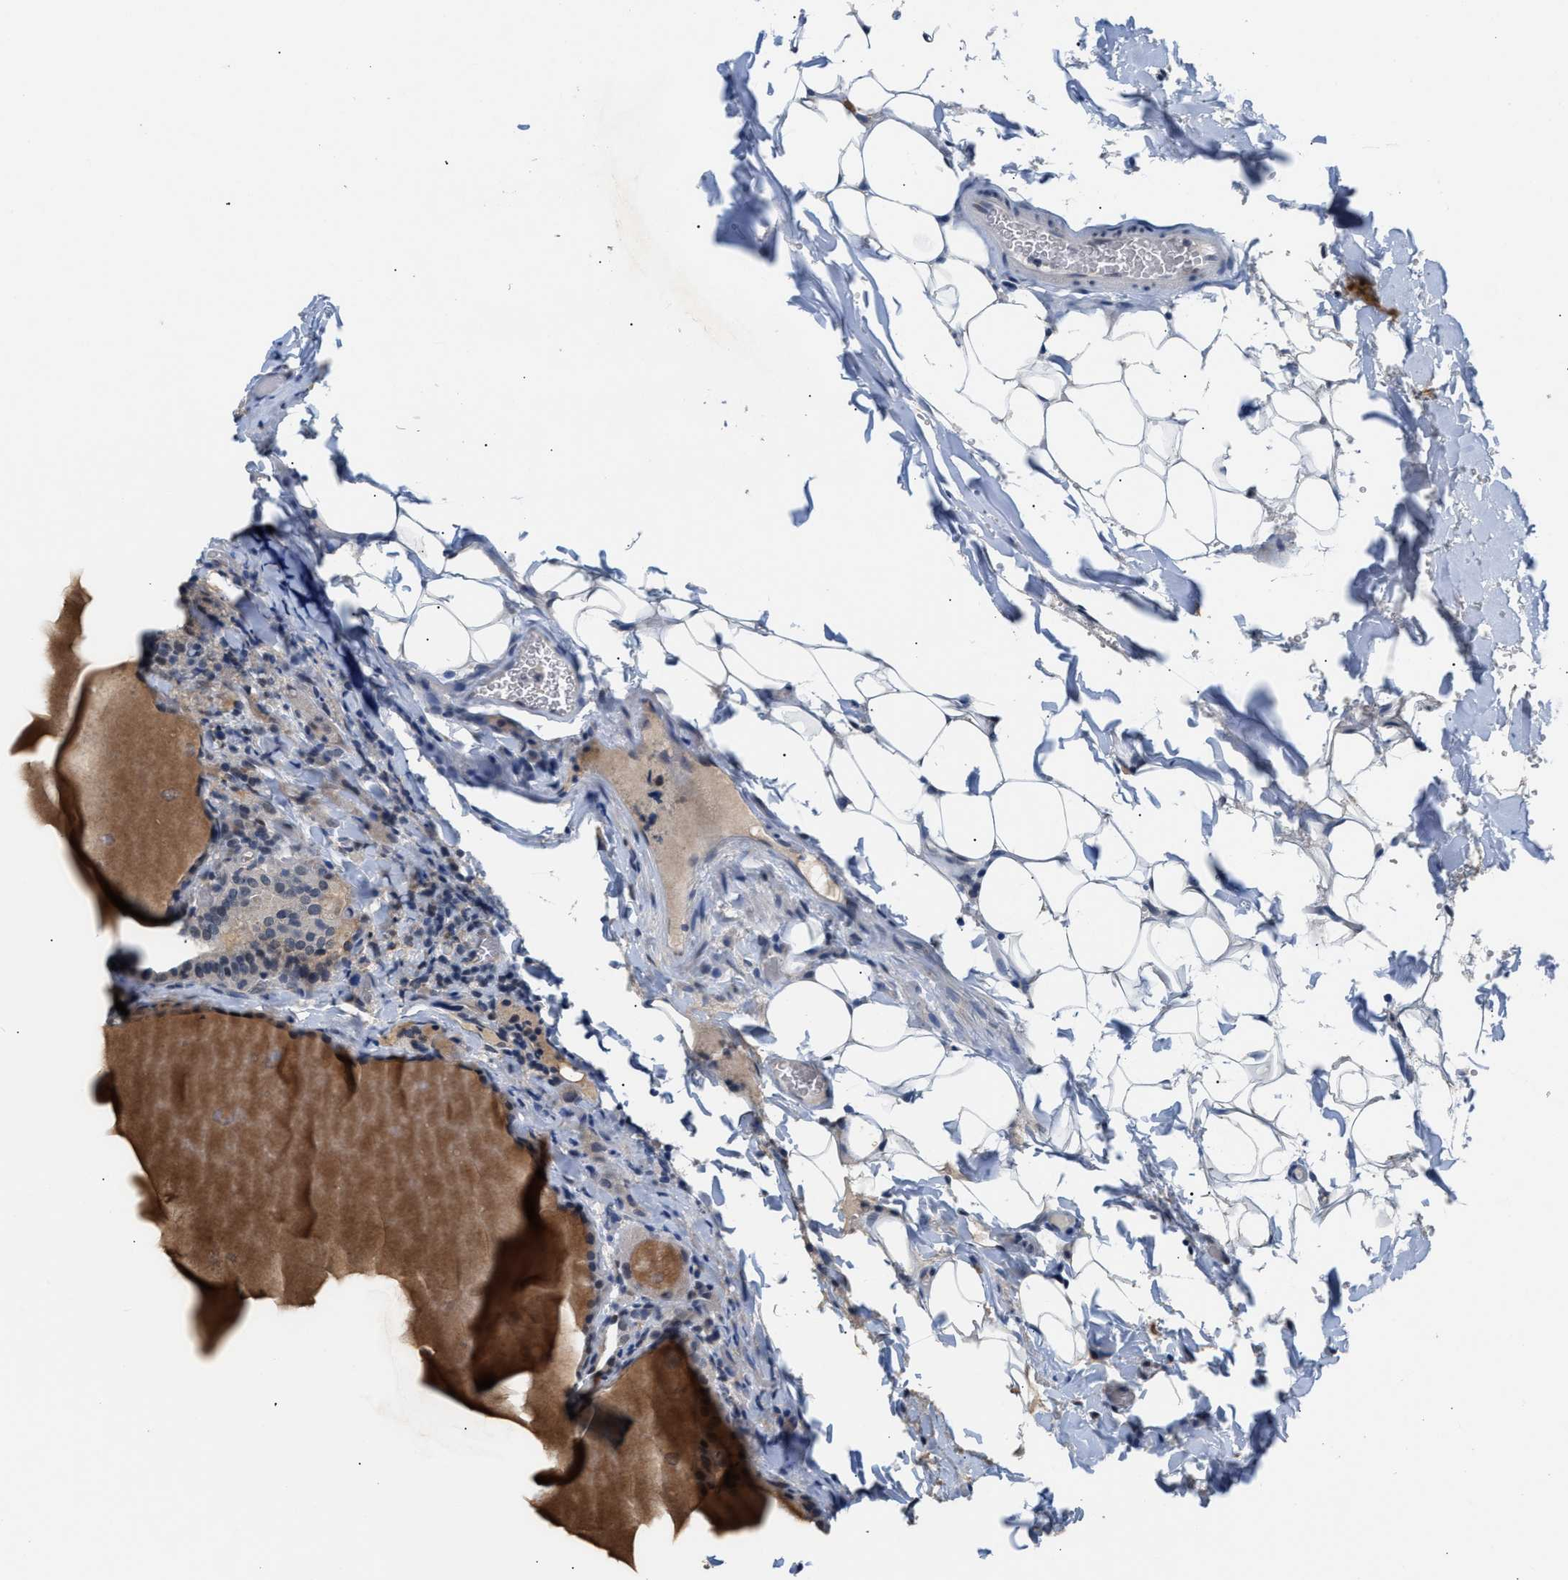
{"staining": {"intensity": "weak", "quantity": "25%-75%", "location": "nuclear"}, "tissue": "thyroid cancer", "cell_type": "Tumor cells", "image_type": "cancer", "snomed": [{"axis": "morphology", "description": "Papillary adenocarcinoma, NOS"}, {"axis": "topography", "description": "Thyroid gland"}], "caption": "Protein expression analysis of papillary adenocarcinoma (thyroid) demonstrates weak nuclear expression in approximately 25%-75% of tumor cells.", "gene": "TXNRD3", "patient": {"sex": "female", "age": 42}}